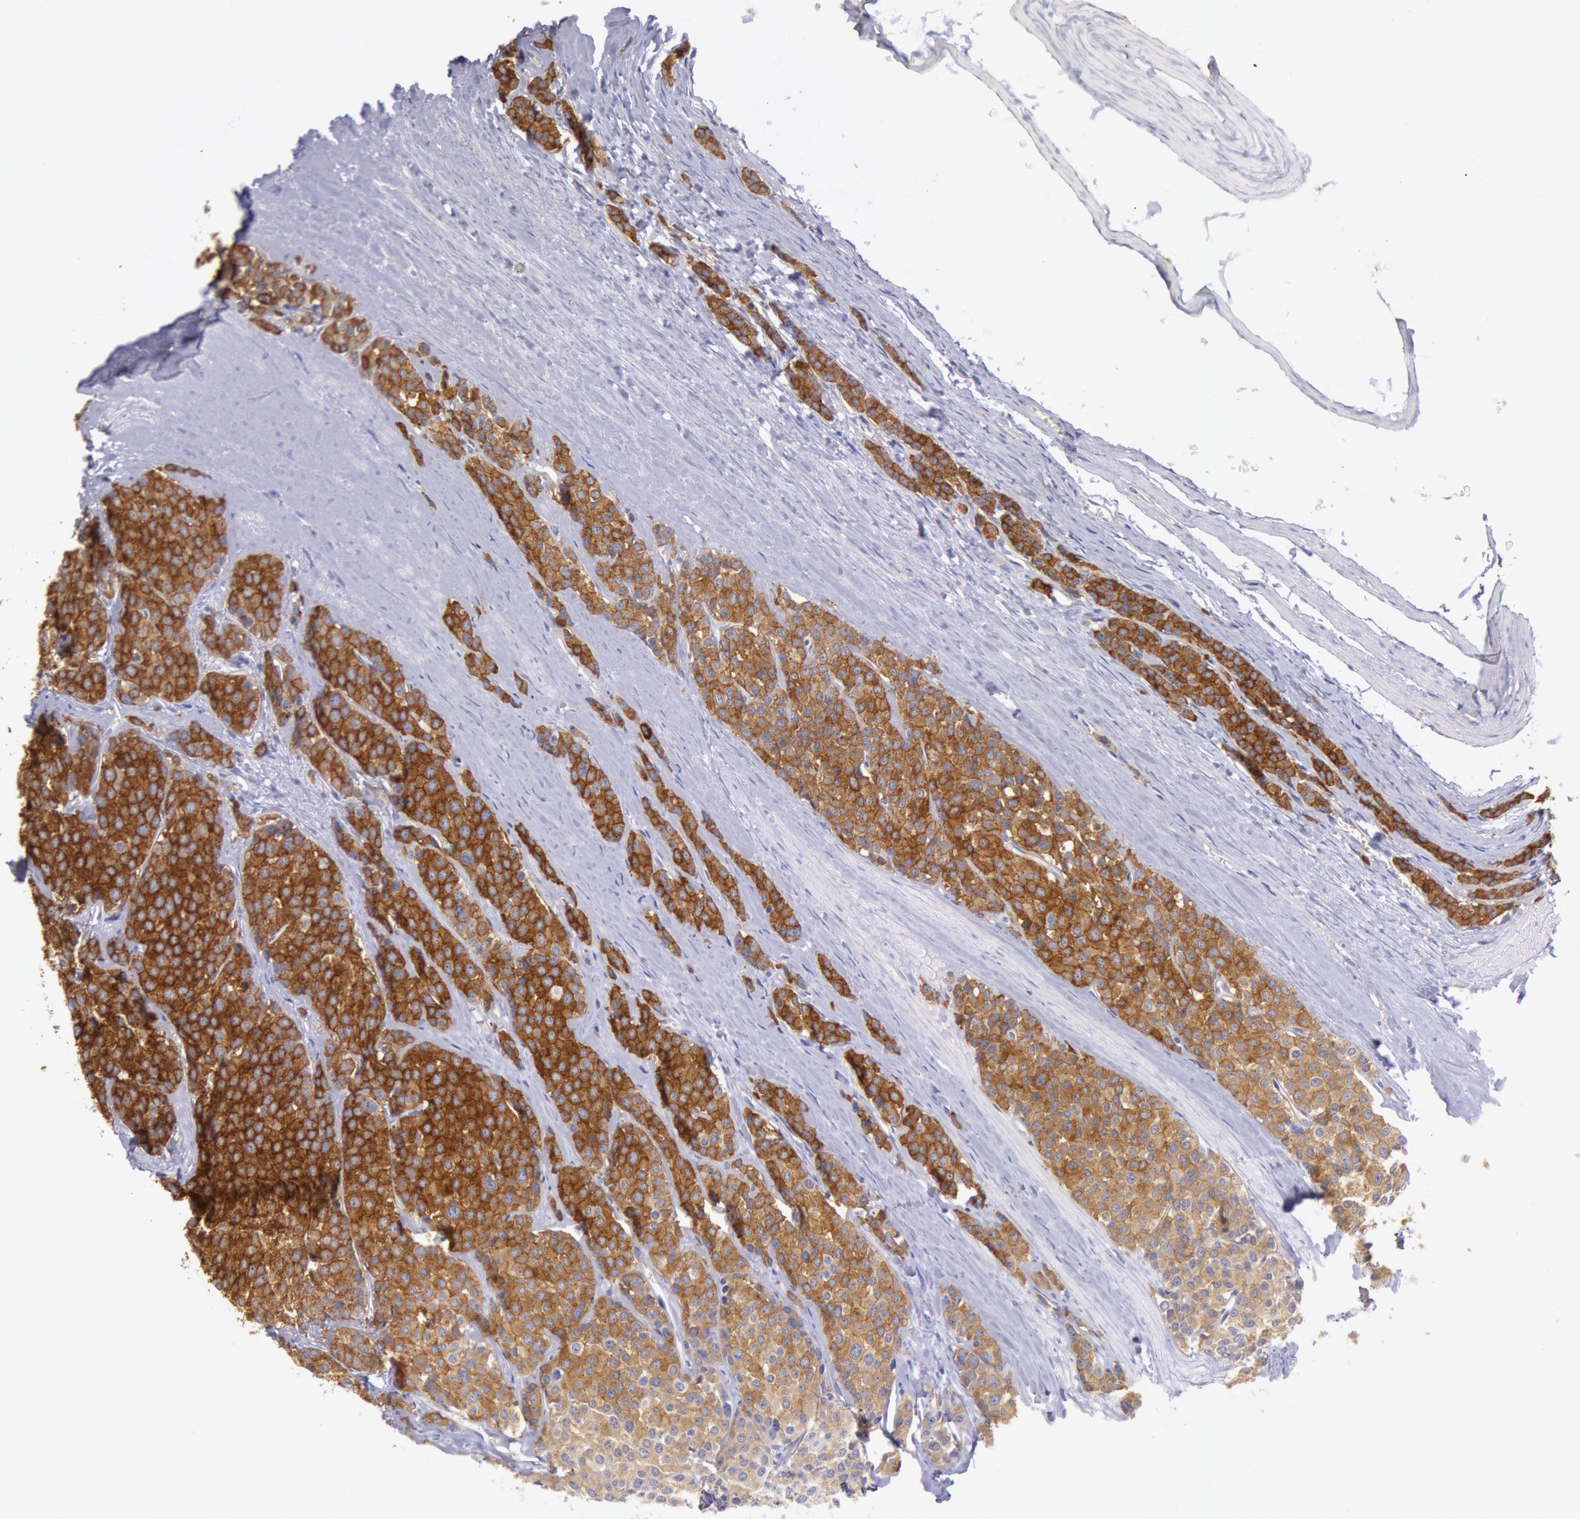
{"staining": {"intensity": "moderate", "quantity": ">75%", "location": "cytoplasmic/membranous"}, "tissue": "carcinoid", "cell_type": "Tumor cells", "image_type": "cancer", "snomed": [{"axis": "morphology", "description": "Carcinoid, malignant, NOS"}, {"axis": "topography", "description": "Small intestine"}], "caption": "Malignant carcinoid was stained to show a protein in brown. There is medium levels of moderate cytoplasmic/membranous expression in approximately >75% of tumor cells.", "gene": "MYO5A", "patient": {"sex": "male", "age": 60}}